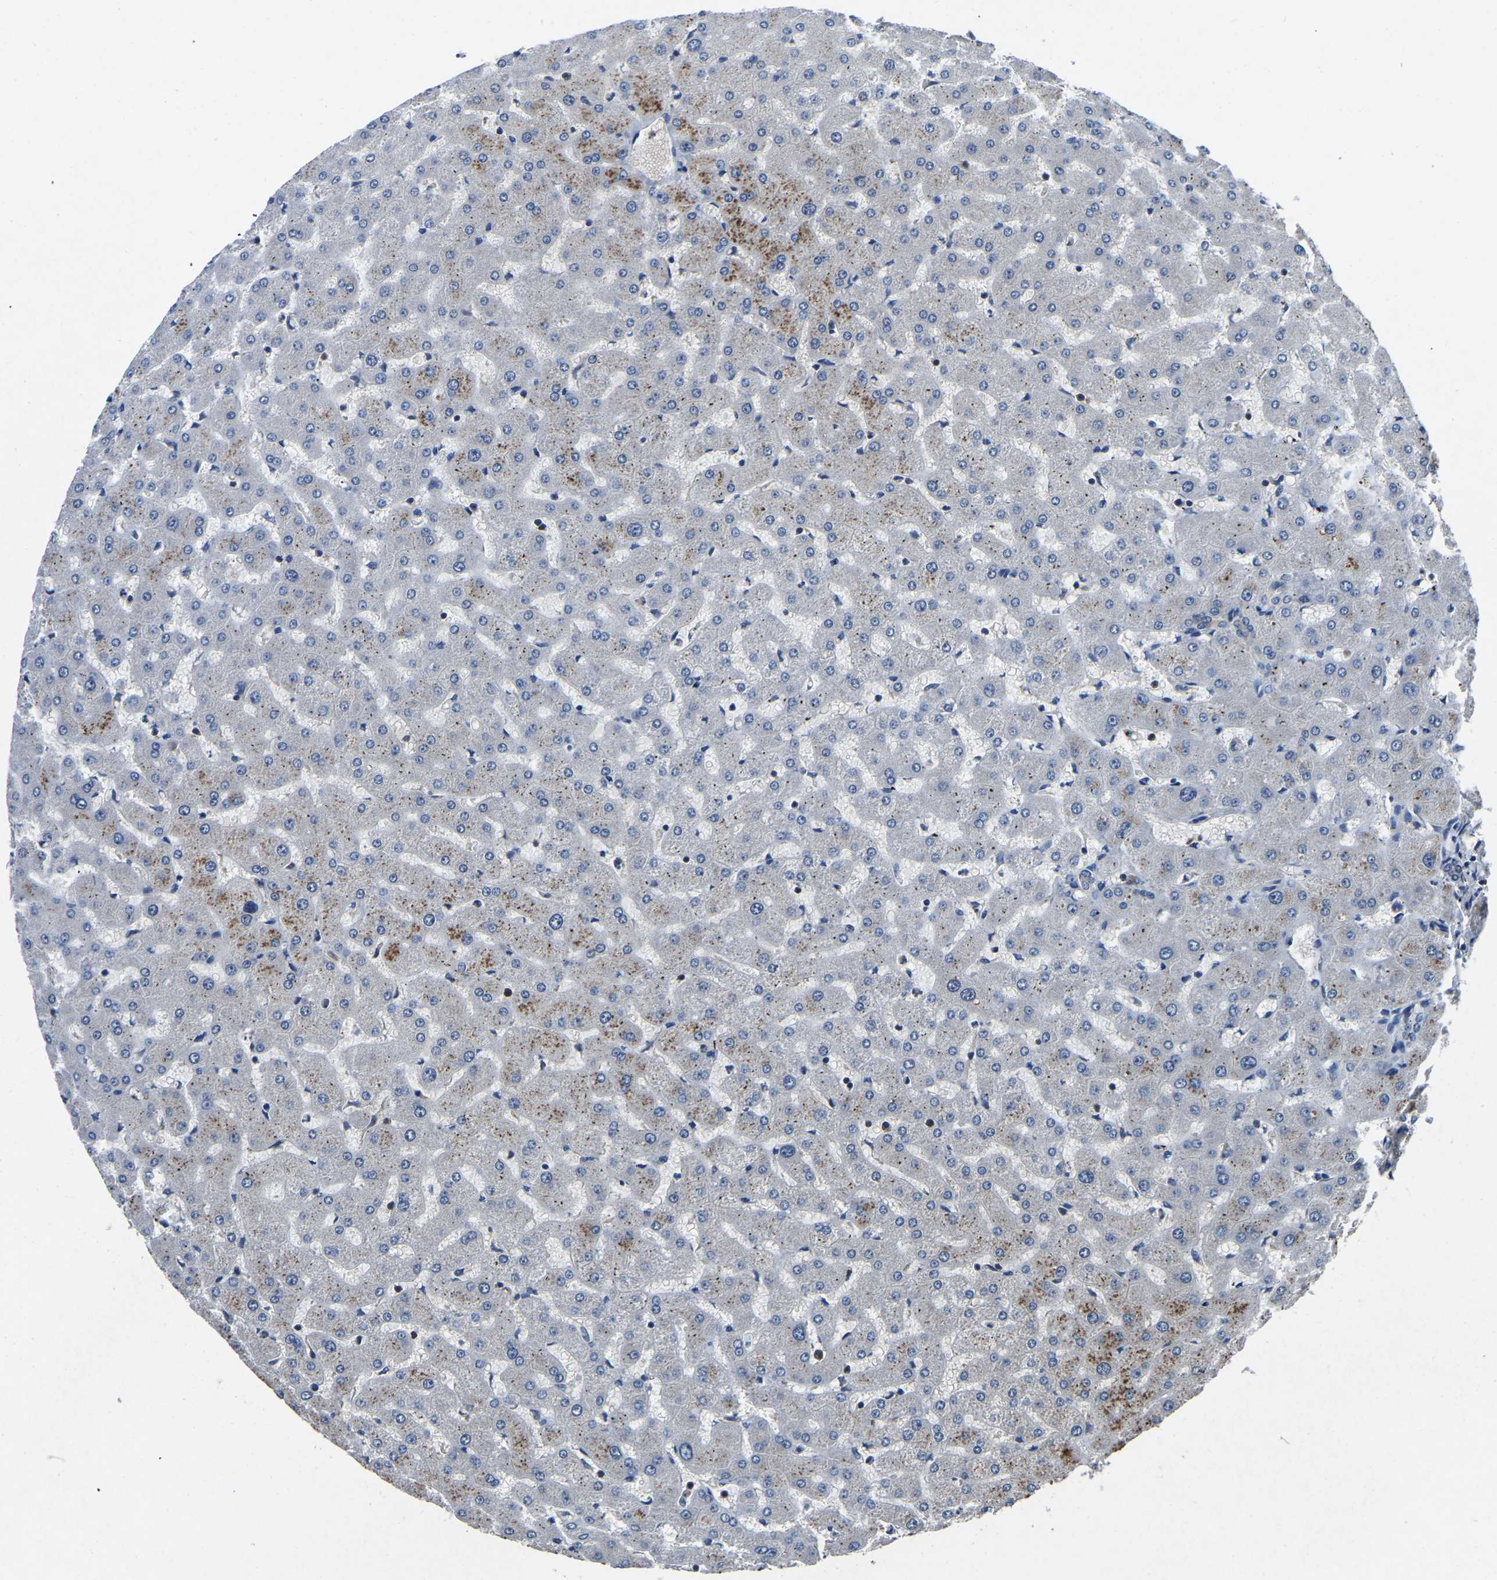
{"staining": {"intensity": "weak", "quantity": "25%-75%", "location": "cytoplasmic/membranous"}, "tissue": "liver", "cell_type": "Cholangiocytes", "image_type": "normal", "snomed": [{"axis": "morphology", "description": "Normal tissue, NOS"}, {"axis": "topography", "description": "Liver"}], "caption": "Liver was stained to show a protein in brown. There is low levels of weak cytoplasmic/membranous expression in approximately 25%-75% of cholangiocytes. The staining was performed using DAB, with brown indicating positive protein expression. Nuclei are stained blue with hematoxylin.", "gene": "FGD5", "patient": {"sex": "female", "age": 63}}